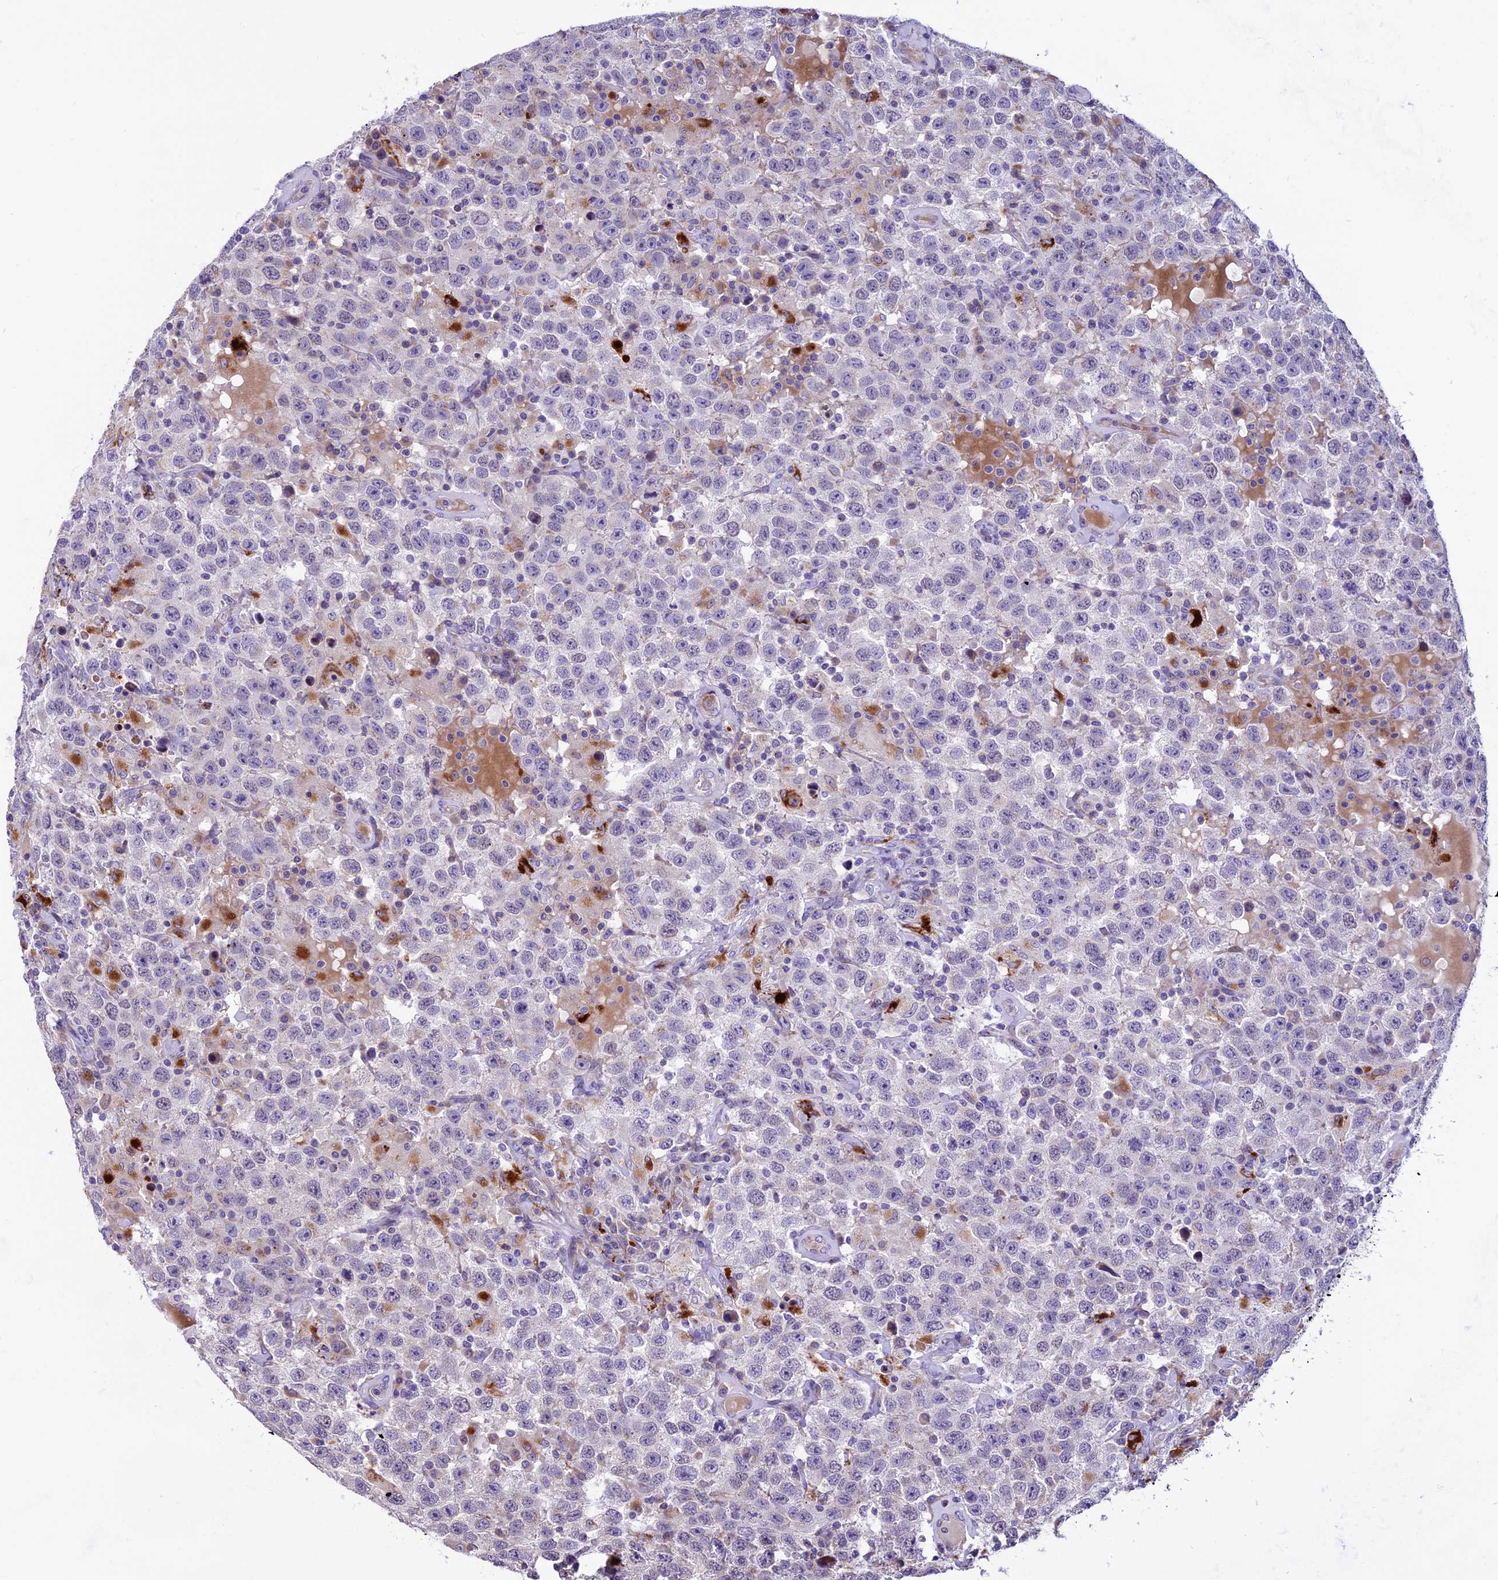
{"staining": {"intensity": "negative", "quantity": "none", "location": "none"}, "tissue": "testis cancer", "cell_type": "Tumor cells", "image_type": "cancer", "snomed": [{"axis": "morphology", "description": "Seminoma, NOS"}, {"axis": "topography", "description": "Testis"}], "caption": "Tumor cells are negative for brown protein staining in testis cancer (seminoma).", "gene": "THRSP", "patient": {"sex": "male", "age": 41}}